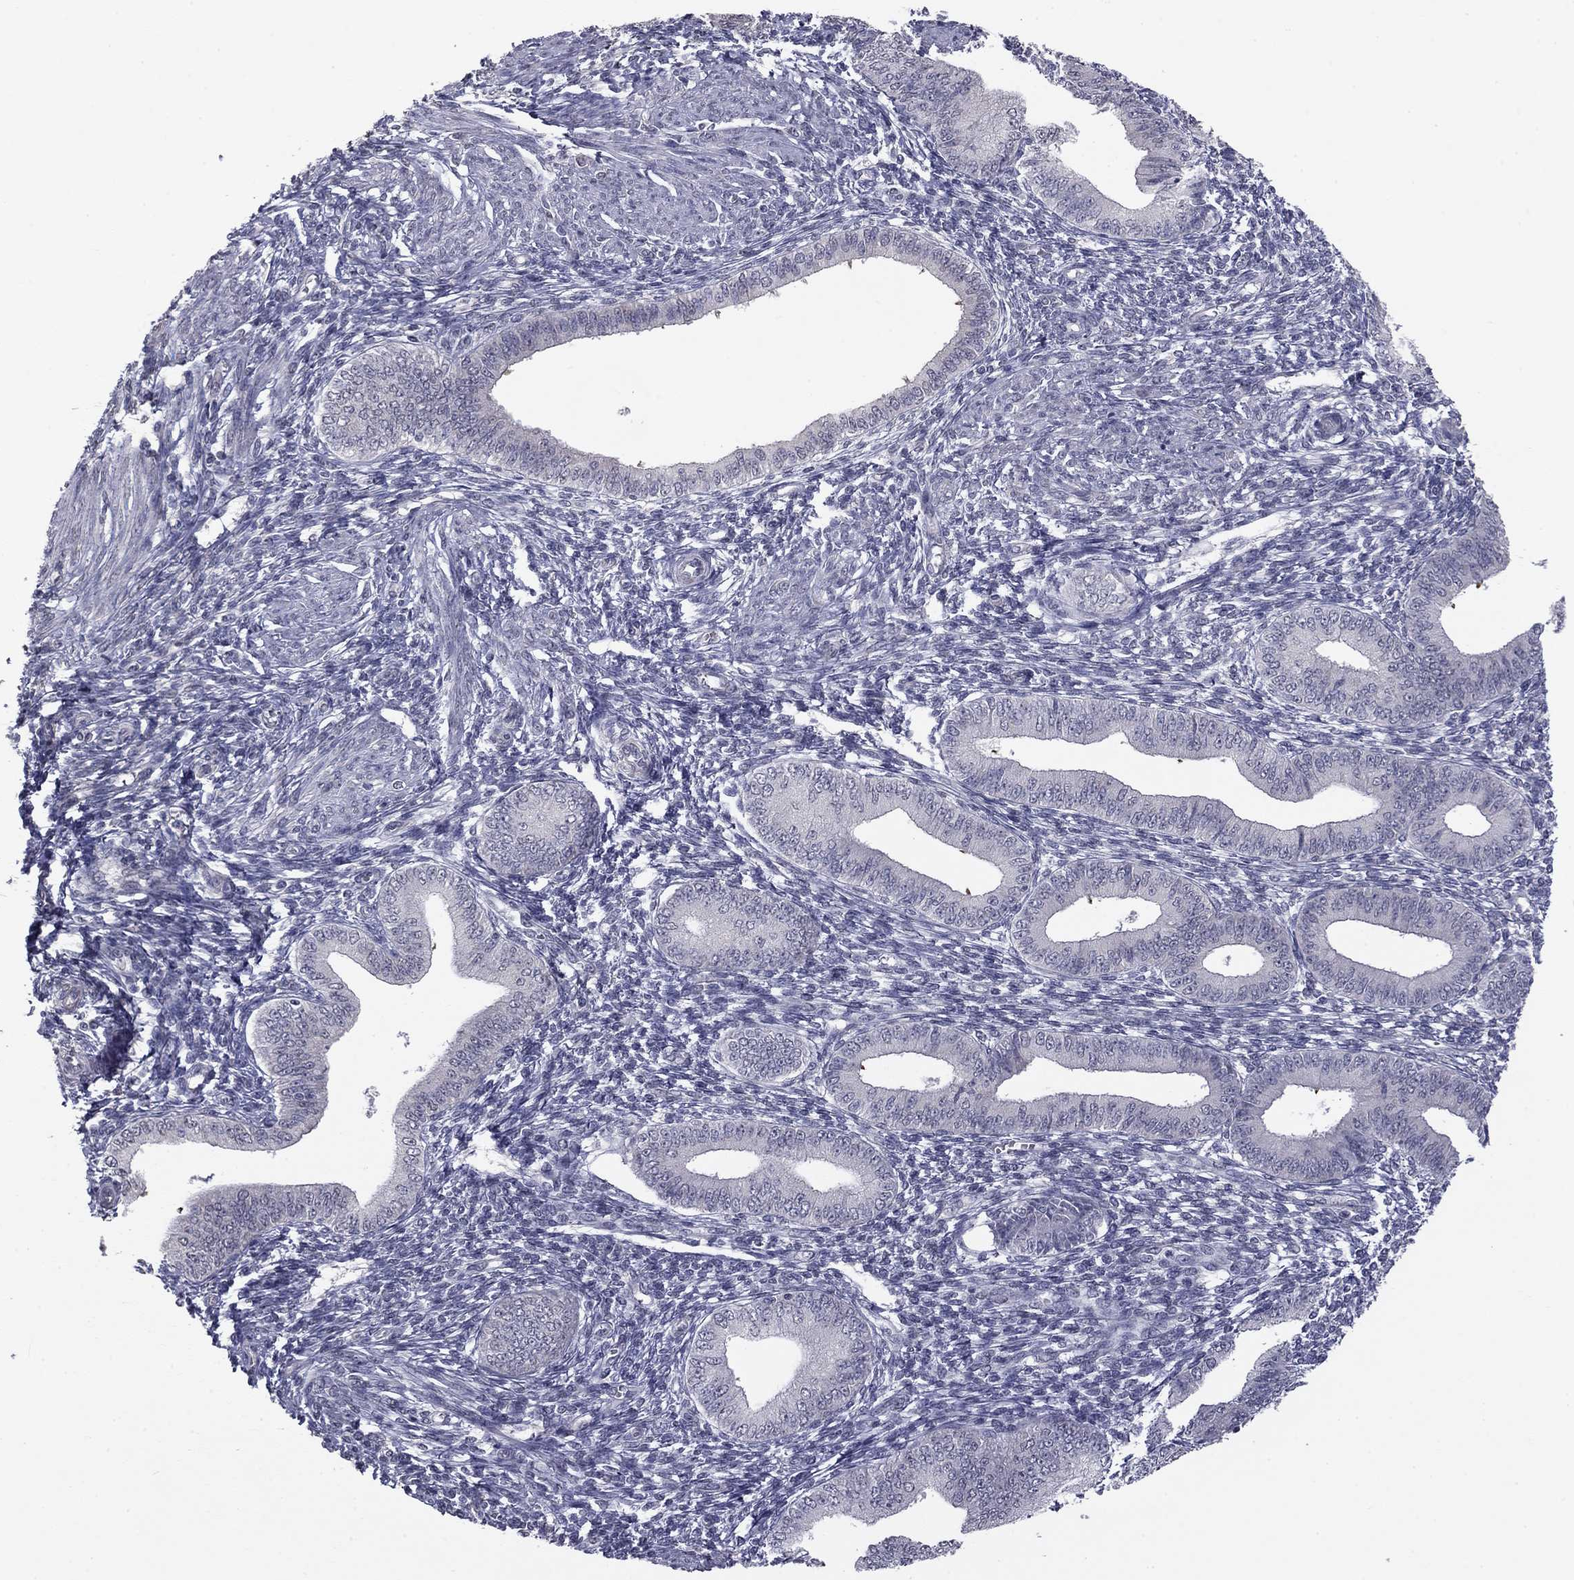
{"staining": {"intensity": "negative", "quantity": "none", "location": "none"}, "tissue": "endometrium", "cell_type": "Cells in endometrial stroma", "image_type": "normal", "snomed": [{"axis": "morphology", "description": "Normal tissue, NOS"}, {"axis": "topography", "description": "Endometrium"}], "caption": "The micrograph demonstrates no significant staining in cells in endometrial stroma of endometrium. (DAB IHC with hematoxylin counter stain).", "gene": "PRRT2", "patient": {"sex": "female", "age": 42}}